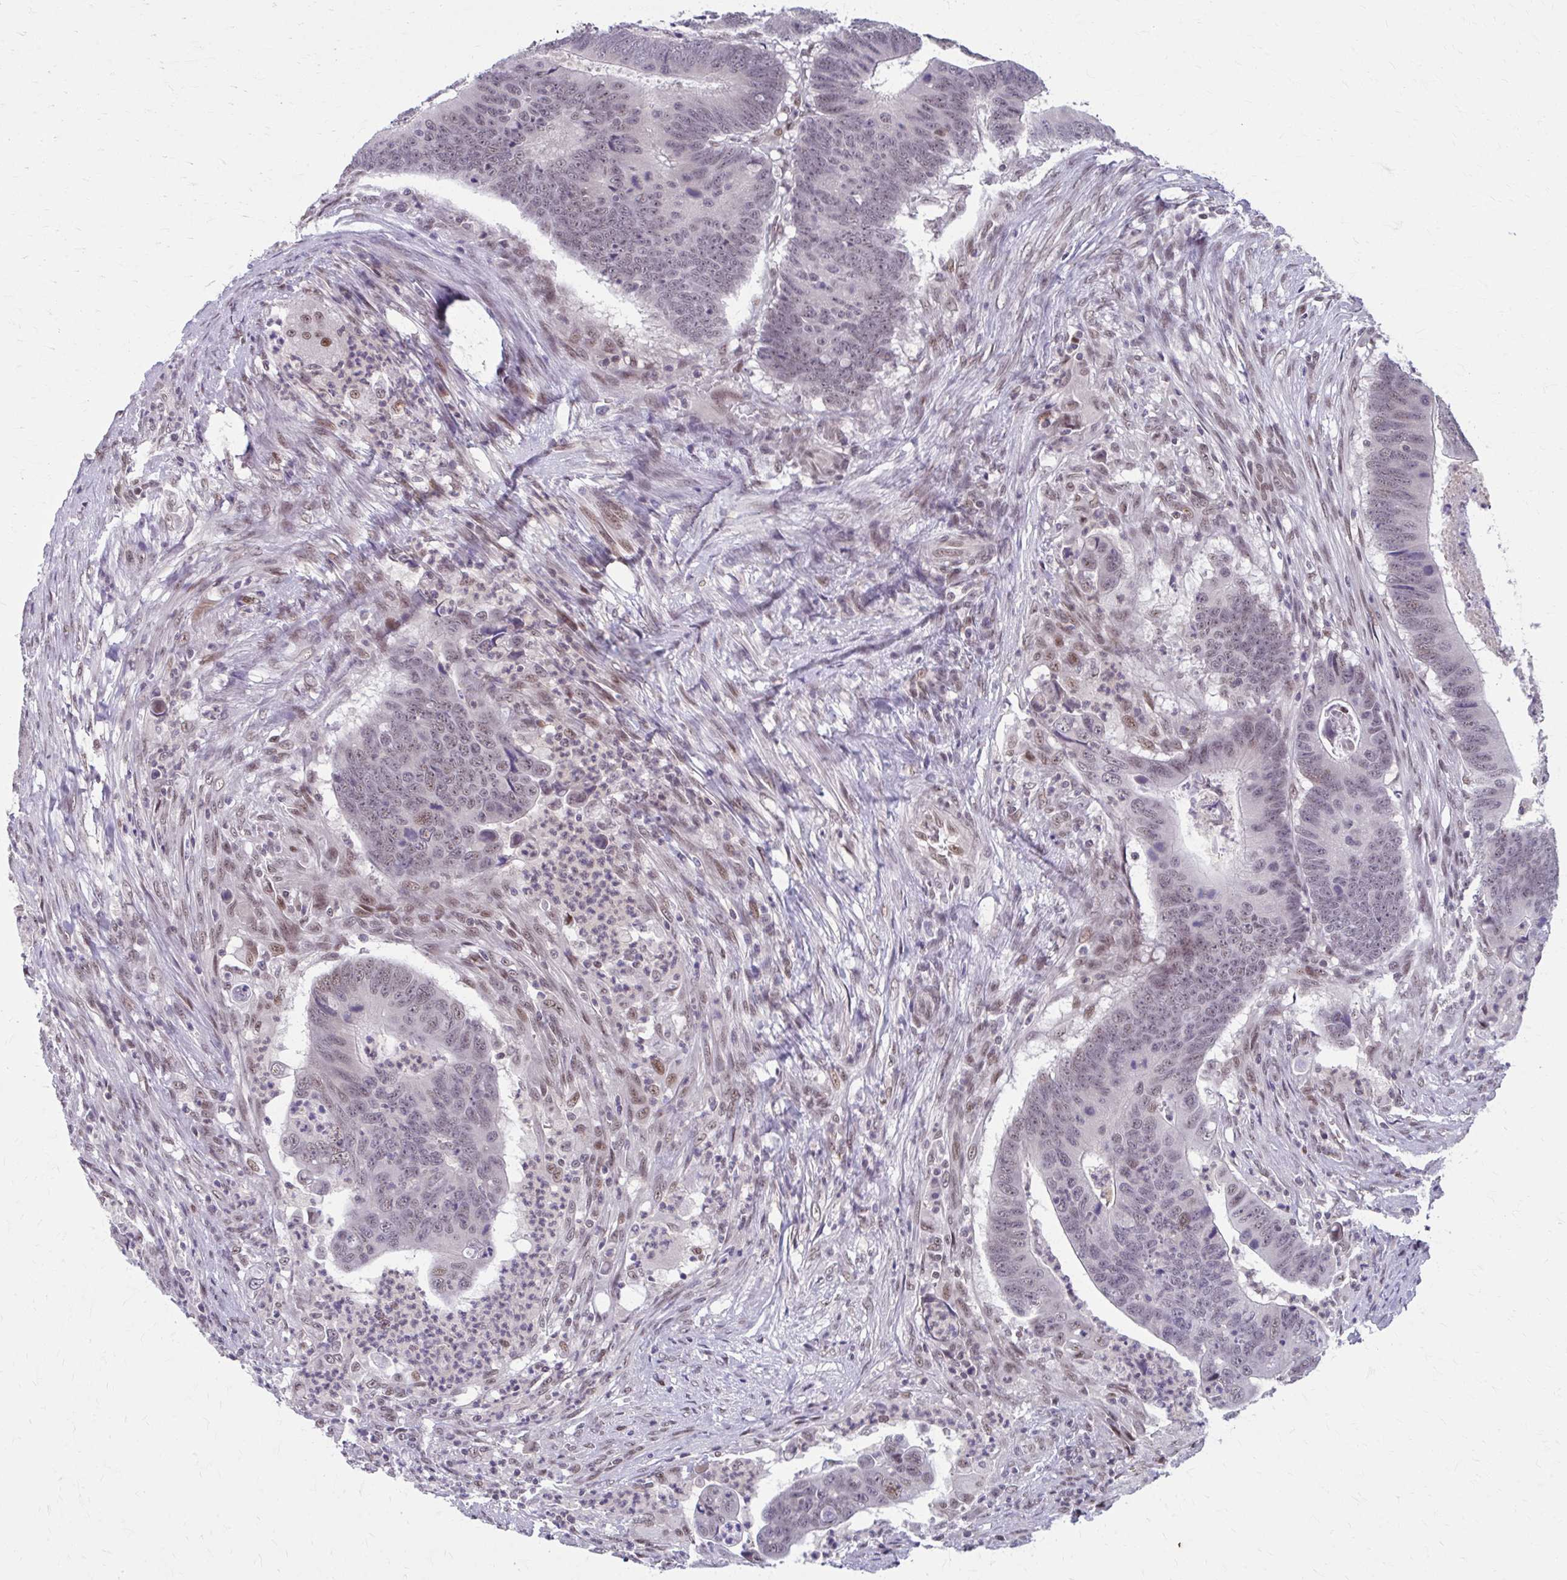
{"staining": {"intensity": "weak", "quantity": "<25%", "location": "nuclear"}, "tissue": "colorectal cancer", "cell_type": "Tumor cells", "image_type": "cancer", "snomed": [{"axis": "morphology", "description": "Adenocarcinoma, NOS"}, {"axis": "topography", "description": "Colon"}], "caption": "Tumor cells are negative for brown protein staining in colorectal cancer.", "gene": "SETBP1", "patient": {"sex": "male", "age": 62}}